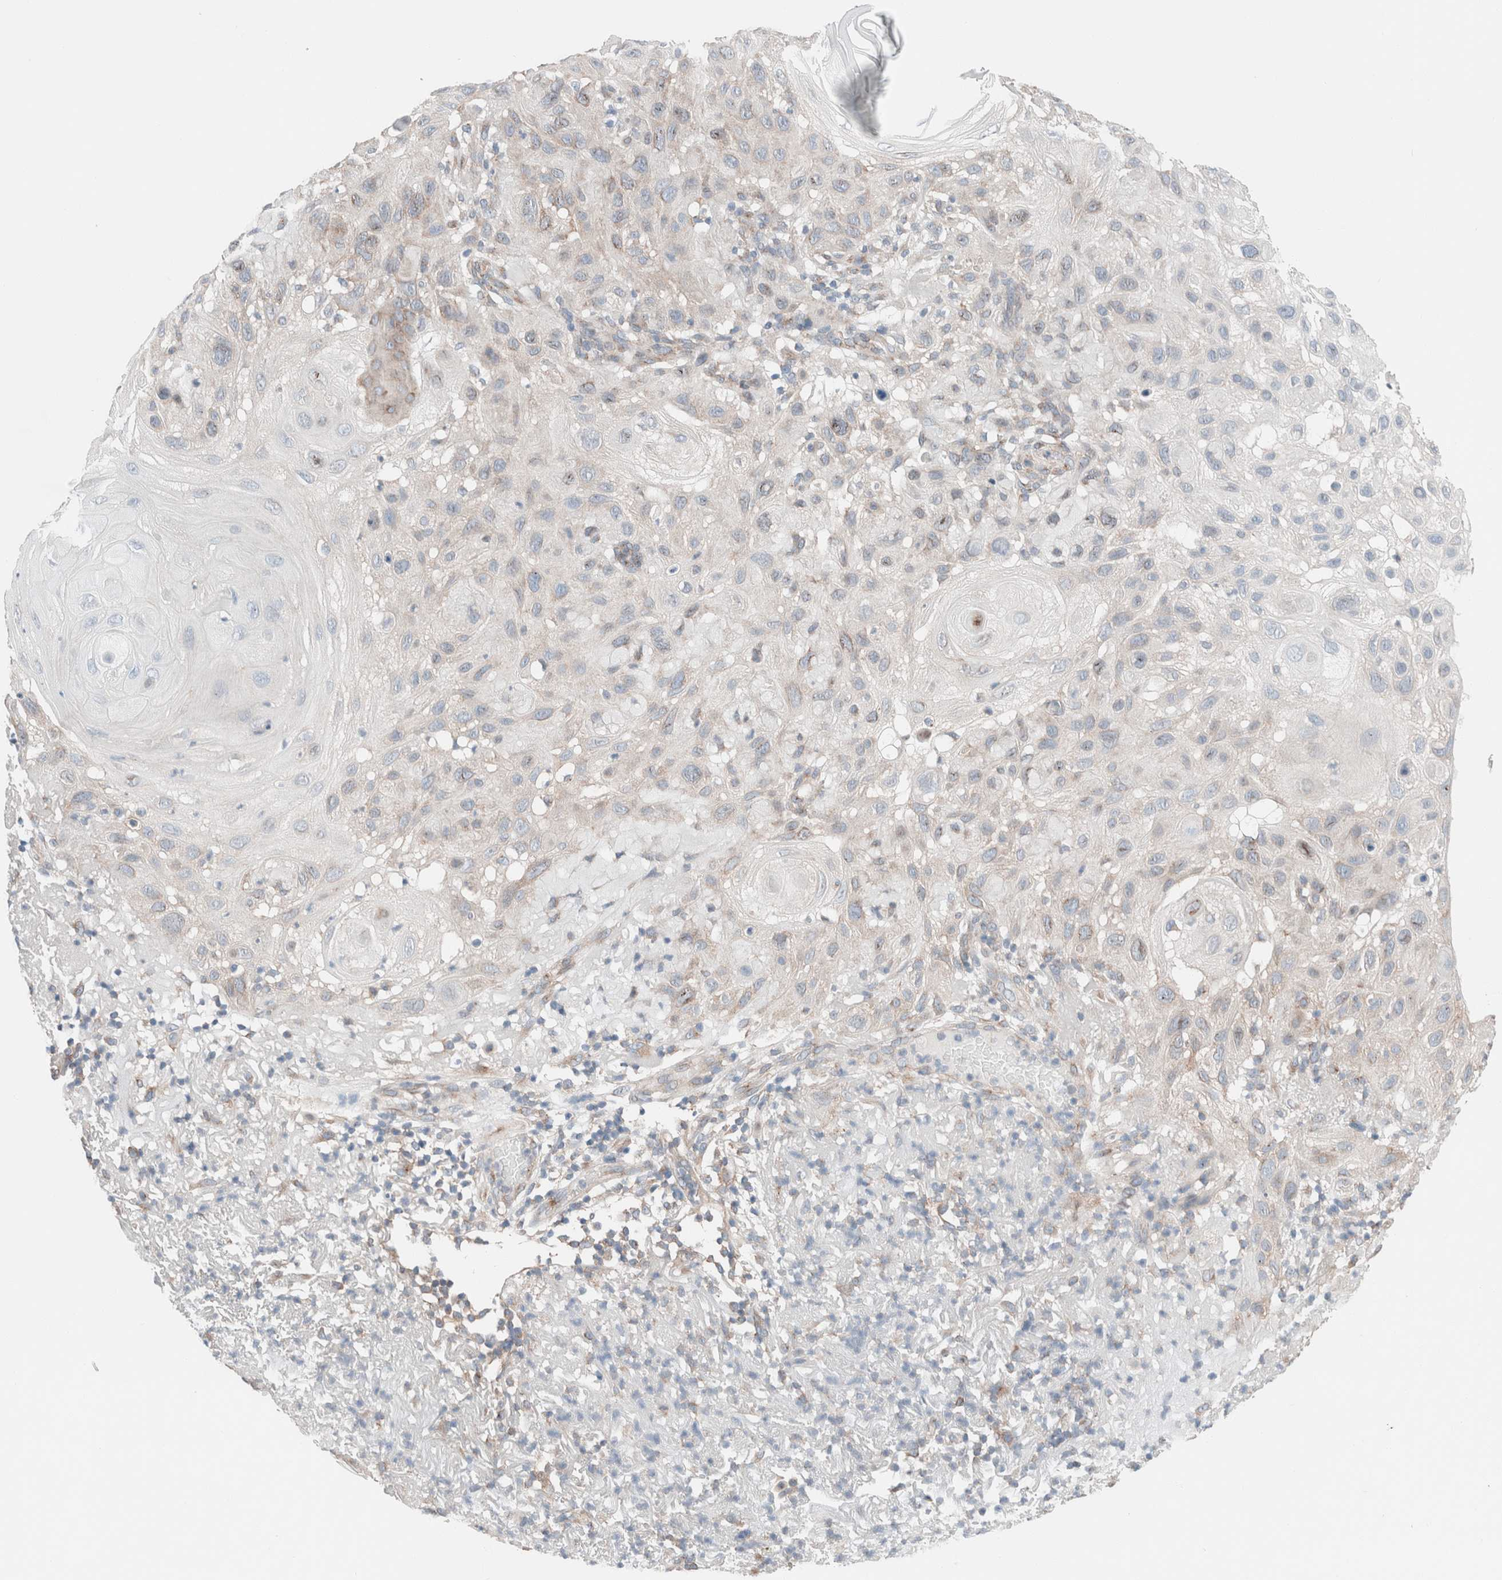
{"staining": {"intensity": "weak", "quantity": "<25%", "location": "cytoplasmic/membranous"}, "tissue": "skin cancer", "cell_type": "Tumor cells", "image_type": "cancer", "snomed": [{"axis": "morphology", "description": "Squamous cell carcinoma, NOS"}, {"axis": "topography", "description": "Skin"}], "caption": "Immunohistochemistry (IHC) image of neoplastic tissue: human skin squamous cell carcinoma stained with DAB (3,3'-diaminobenzidine) displays no significant protein expression in tumor cells.", "gene": "CASC3", "patient": {"sex": "female", "age": 96}}